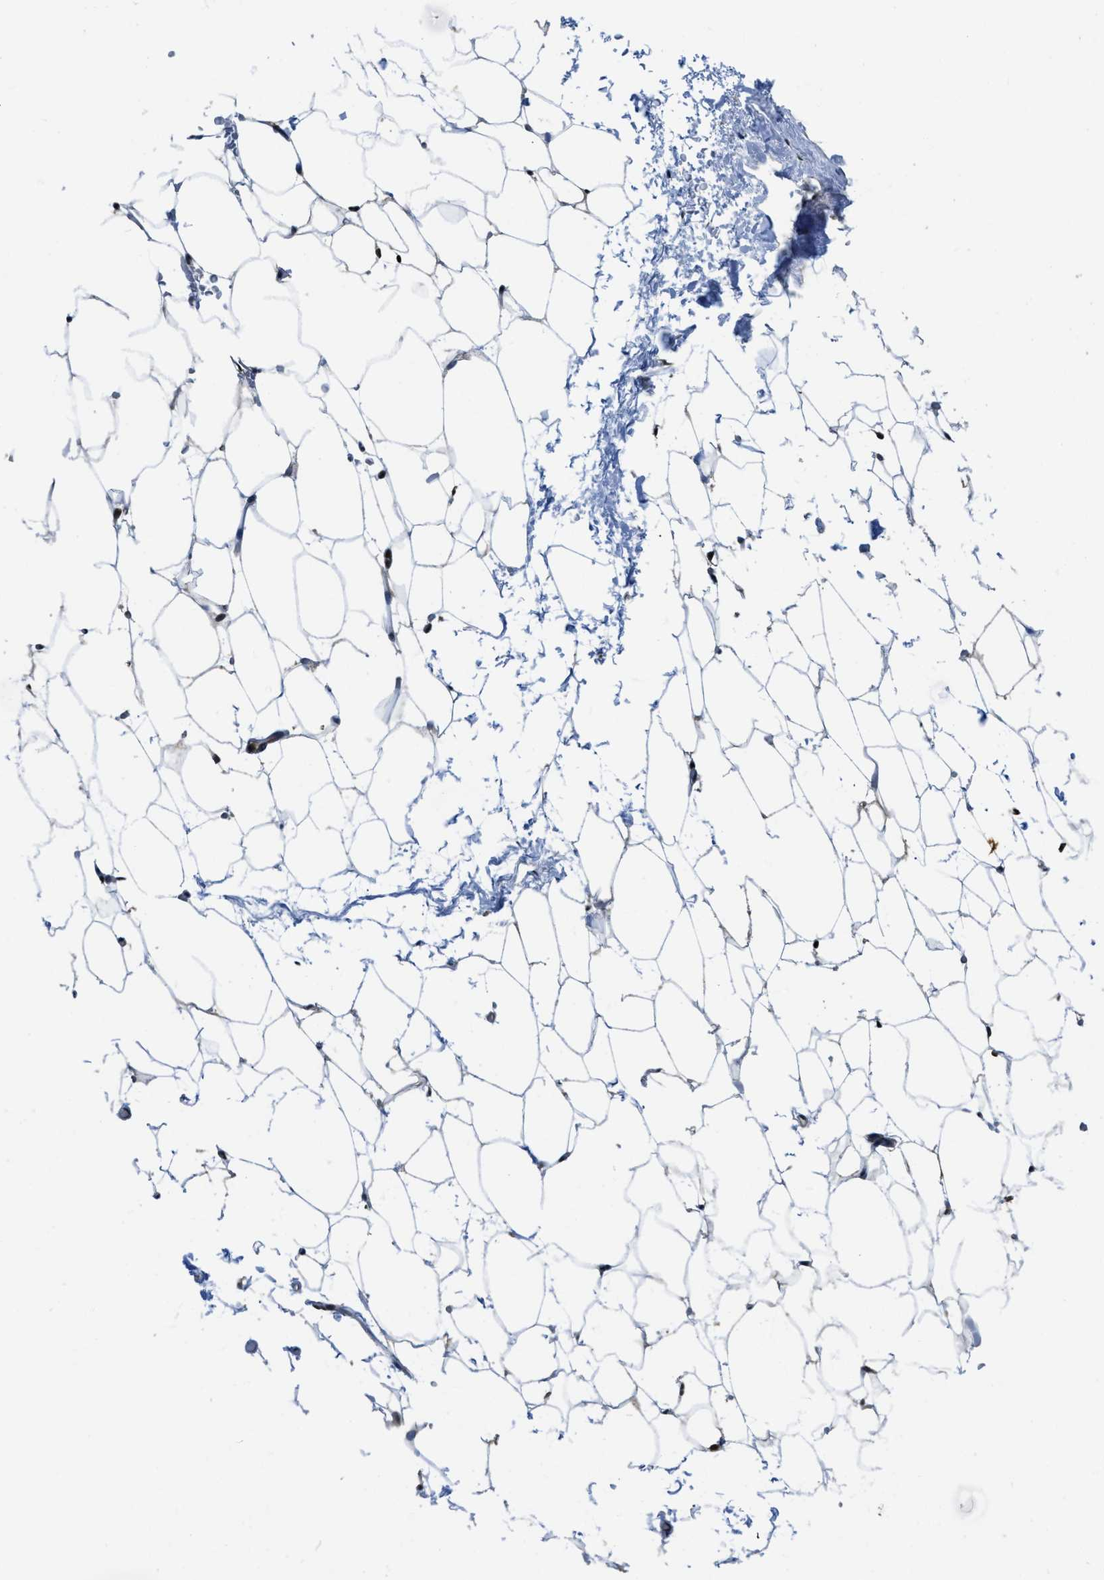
{"staining": {"intensity": "moderate", "quantity": ">75%", "location": "cytoplasmic/membranous,nuclear"}, "tissue": "adipose tissue", "cell_type": "Adipocytes", "image_type": "normal", "snomed": [{"axis": "morphology", "description": "Normal tissue, NOS"}, {"axis": "topography", "description": "Breast"}, {"axis": "topography", "description": "Soft tissue"}], "caption": "Immunohistochemistry (IHC) staining of unremarkable adipose tissue, which exhibits medium levels of moderate cytoplasmic/membranous,nuclear positivity in about >75% of adipocytes indicating moderate cytoplasmic/membranous,nuclear protein staining. The staining was performed using DAB (3,3'-diaminobenzidine) (brown) for protein detection and nuclei were counterstained in hematoxylin (blue).", "gene": "PSMC5", "patient": {"sex": "female", "age": 75}}